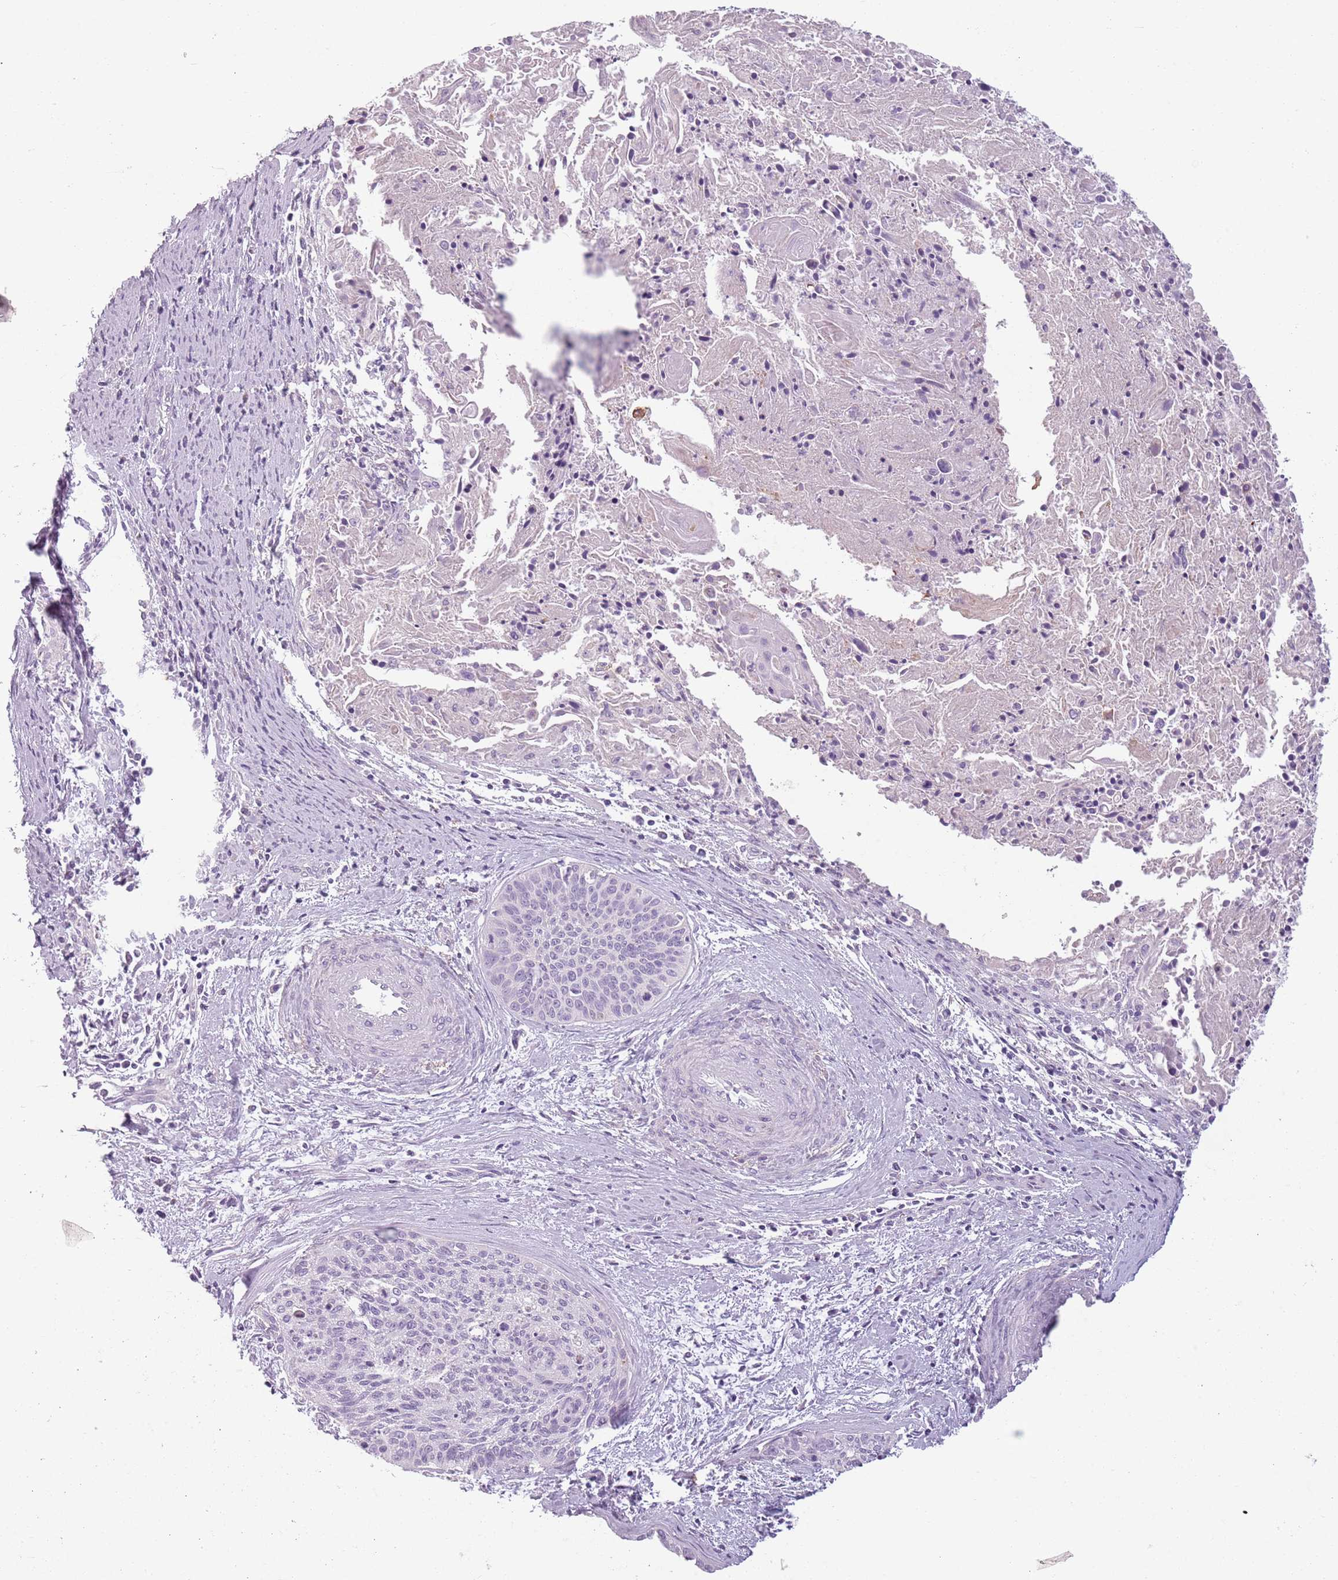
{"staining": {"intensity": "negative", "quantity": "none", "location": "none"}, "tissue": "cervical cancer", "cell_type": "Tumor cells", "image_type": "cancer", "snomed": [{"axis": "morphology", "description": "Squamous cell carcinoma, NOS"}, {"axis": "topography", "description": "Cervix"}], "caption": "Tumor cells are negative for protein expression in human squamous cell carcinoma (cervical). (Immunohistochemistry, brightfield microscopy, high magnification).", "gene": "MEGF8", "patient": {"sex": "female", "age": 55}}